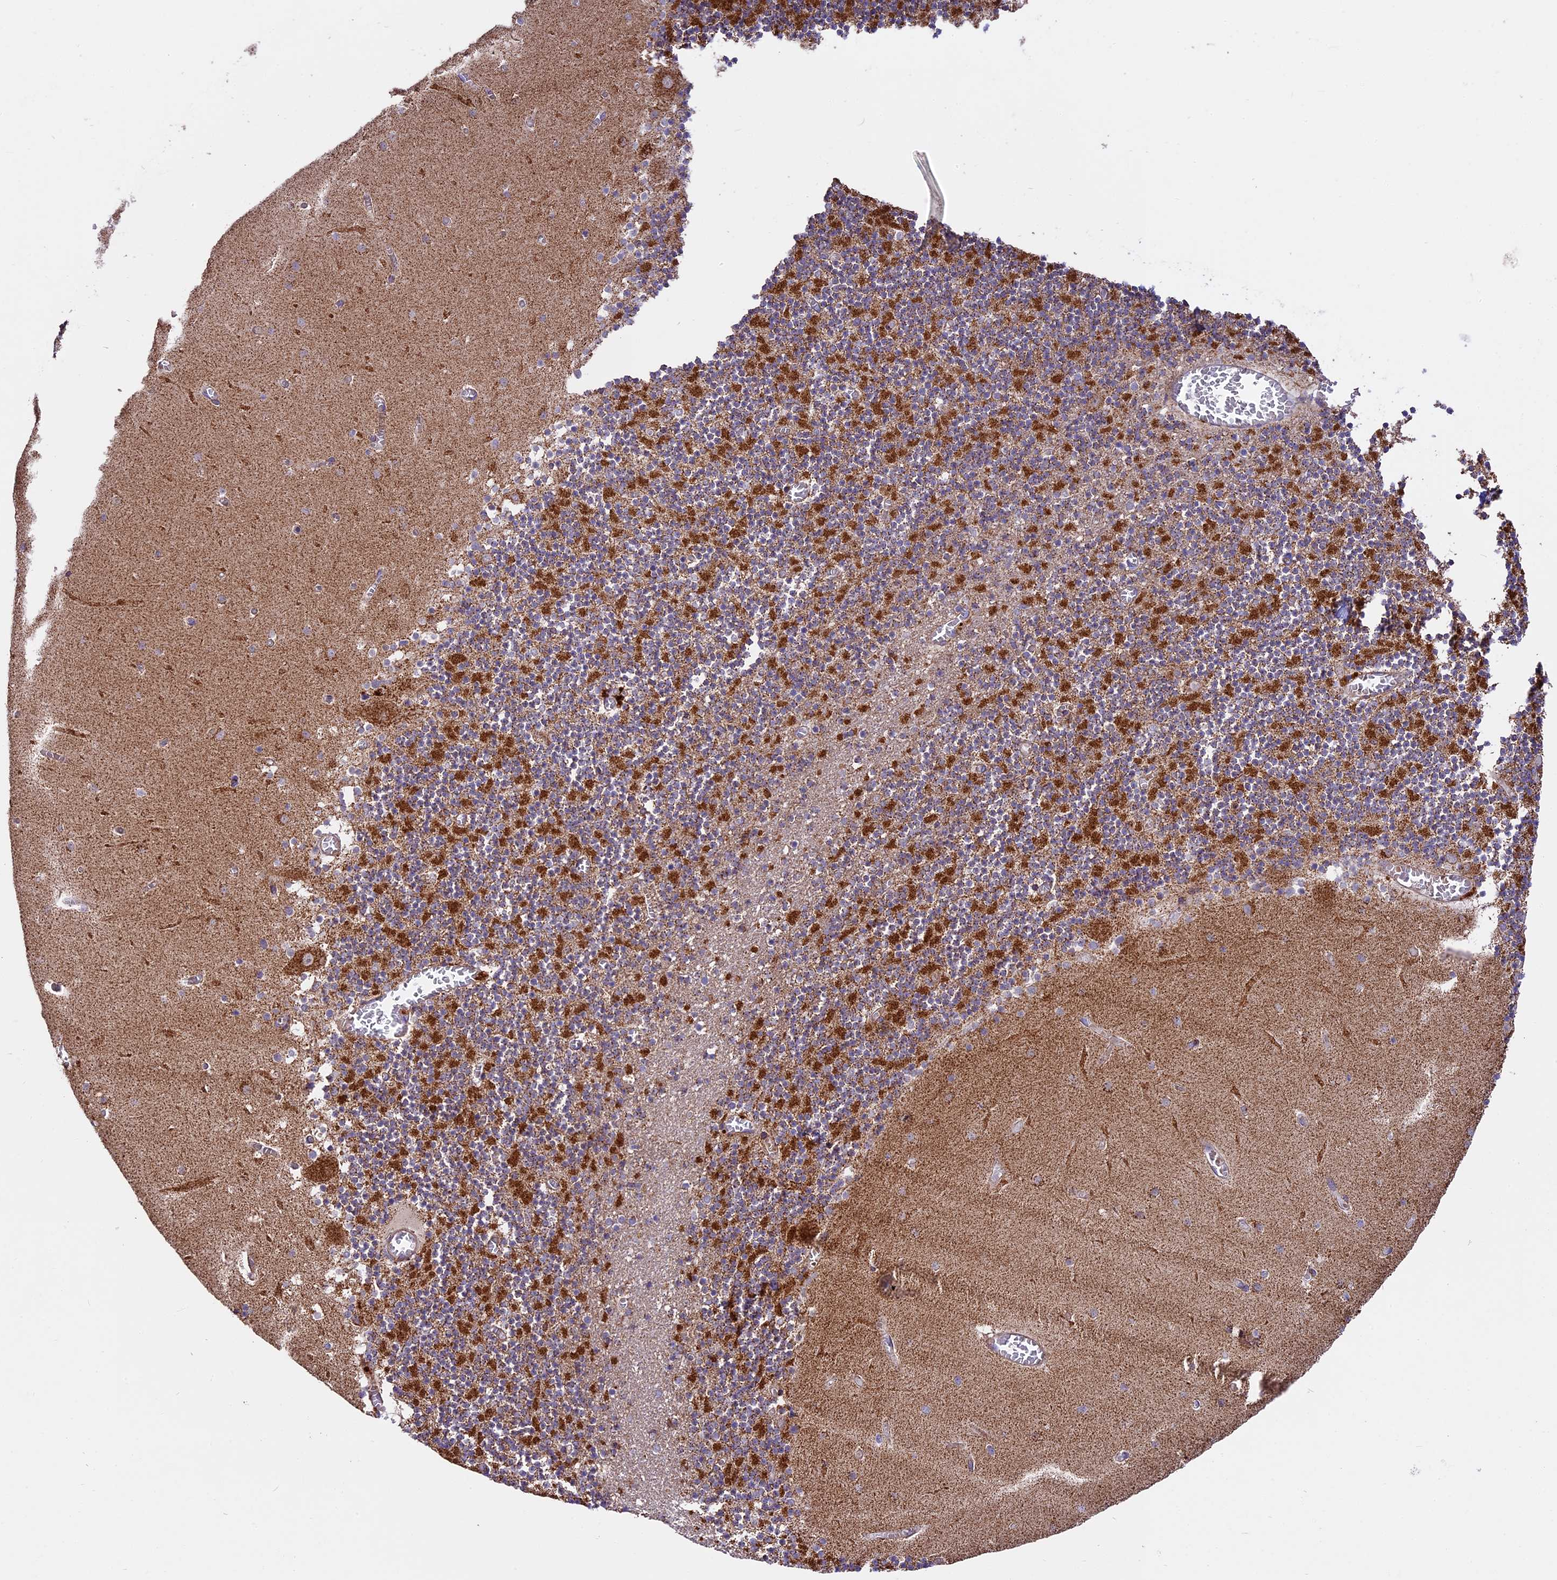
{"staining": {"intensity": "strong", "quantity": "25%-75%", "location": "cytoplasmic/membranous"}, "tissue": "cerebellum", "cell_type": "Cells in granular layer", "image_type": "normal", "snomed": [{"axis": "morphology", "description": "Normal tissue, NOS"}, {"axis": "topography", "description": "Cerebellum"}], "caption": "Immunohistochemistry (IHC) of unremarkable cerebellum exhibits high levels of strong cytoplasmic/membranous expression in approximately 25%-75% of cells in granular layer.", "gene": "NDUFA8", "patient": {"sex": "female", "age": 28}}